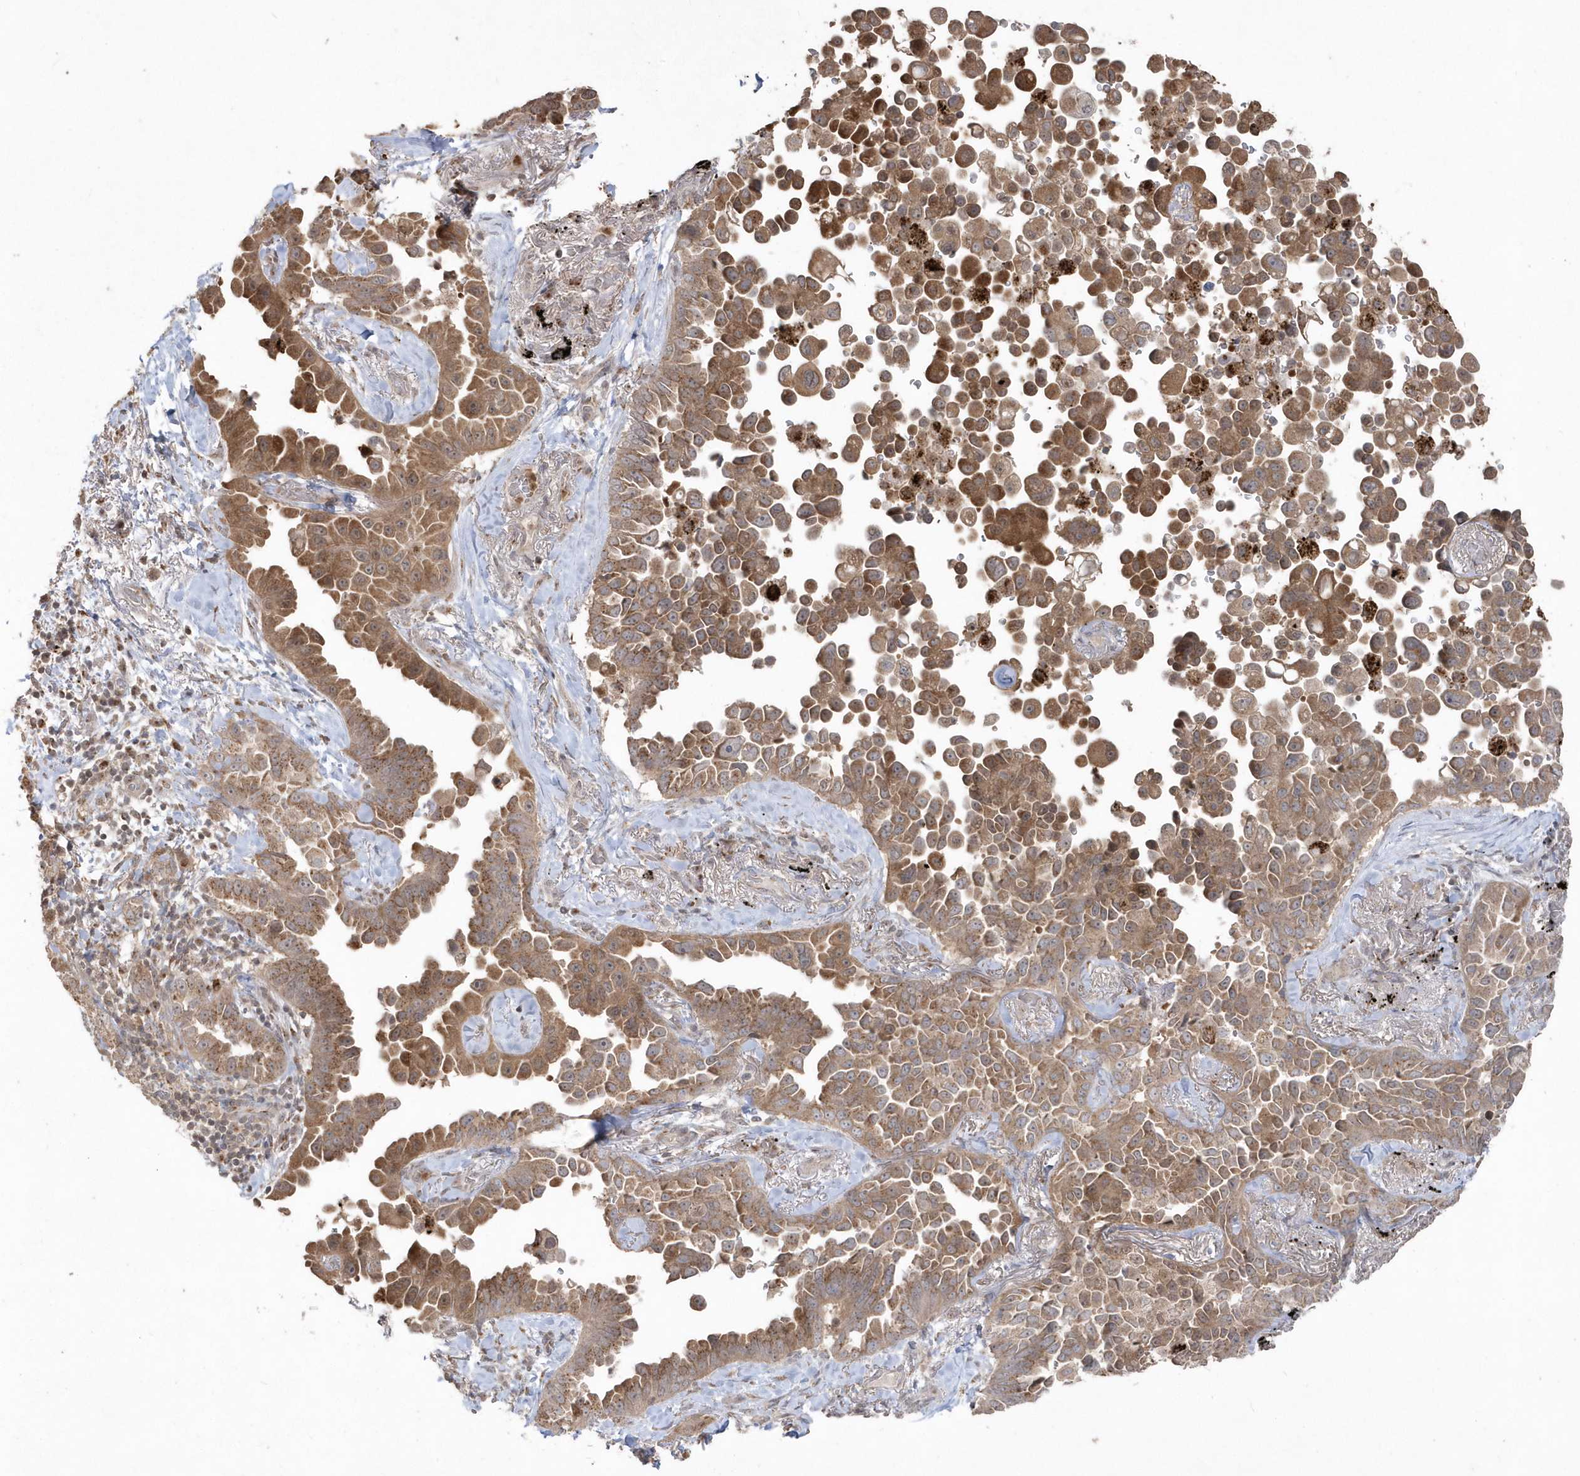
{"staining": {"intensity": "moderate", "quantity": ">75%", "location": "cytoplasmic/membranous"}, "tissue": "lung cancer", "cell_type": "Tumor cells", "image_type": "cancer", "snomed": [{"axis": "morphology", "description": "Adenocarcinoma, NOS"}, {"axis": "topography", "description": "Lung"}], "caption": "A histopathology image of human adenocarcinoma (lung) stained for a protein displays moderate cytoplasmic/membranous brown staining in tumor cells. The protein of interest is stained brown, and the nuclei are stained in blue (DAB IHC with brightfield microscopy, high magnification).", "gene": "GEMIN6", "patient": {"sex": "female", "age": 67}}